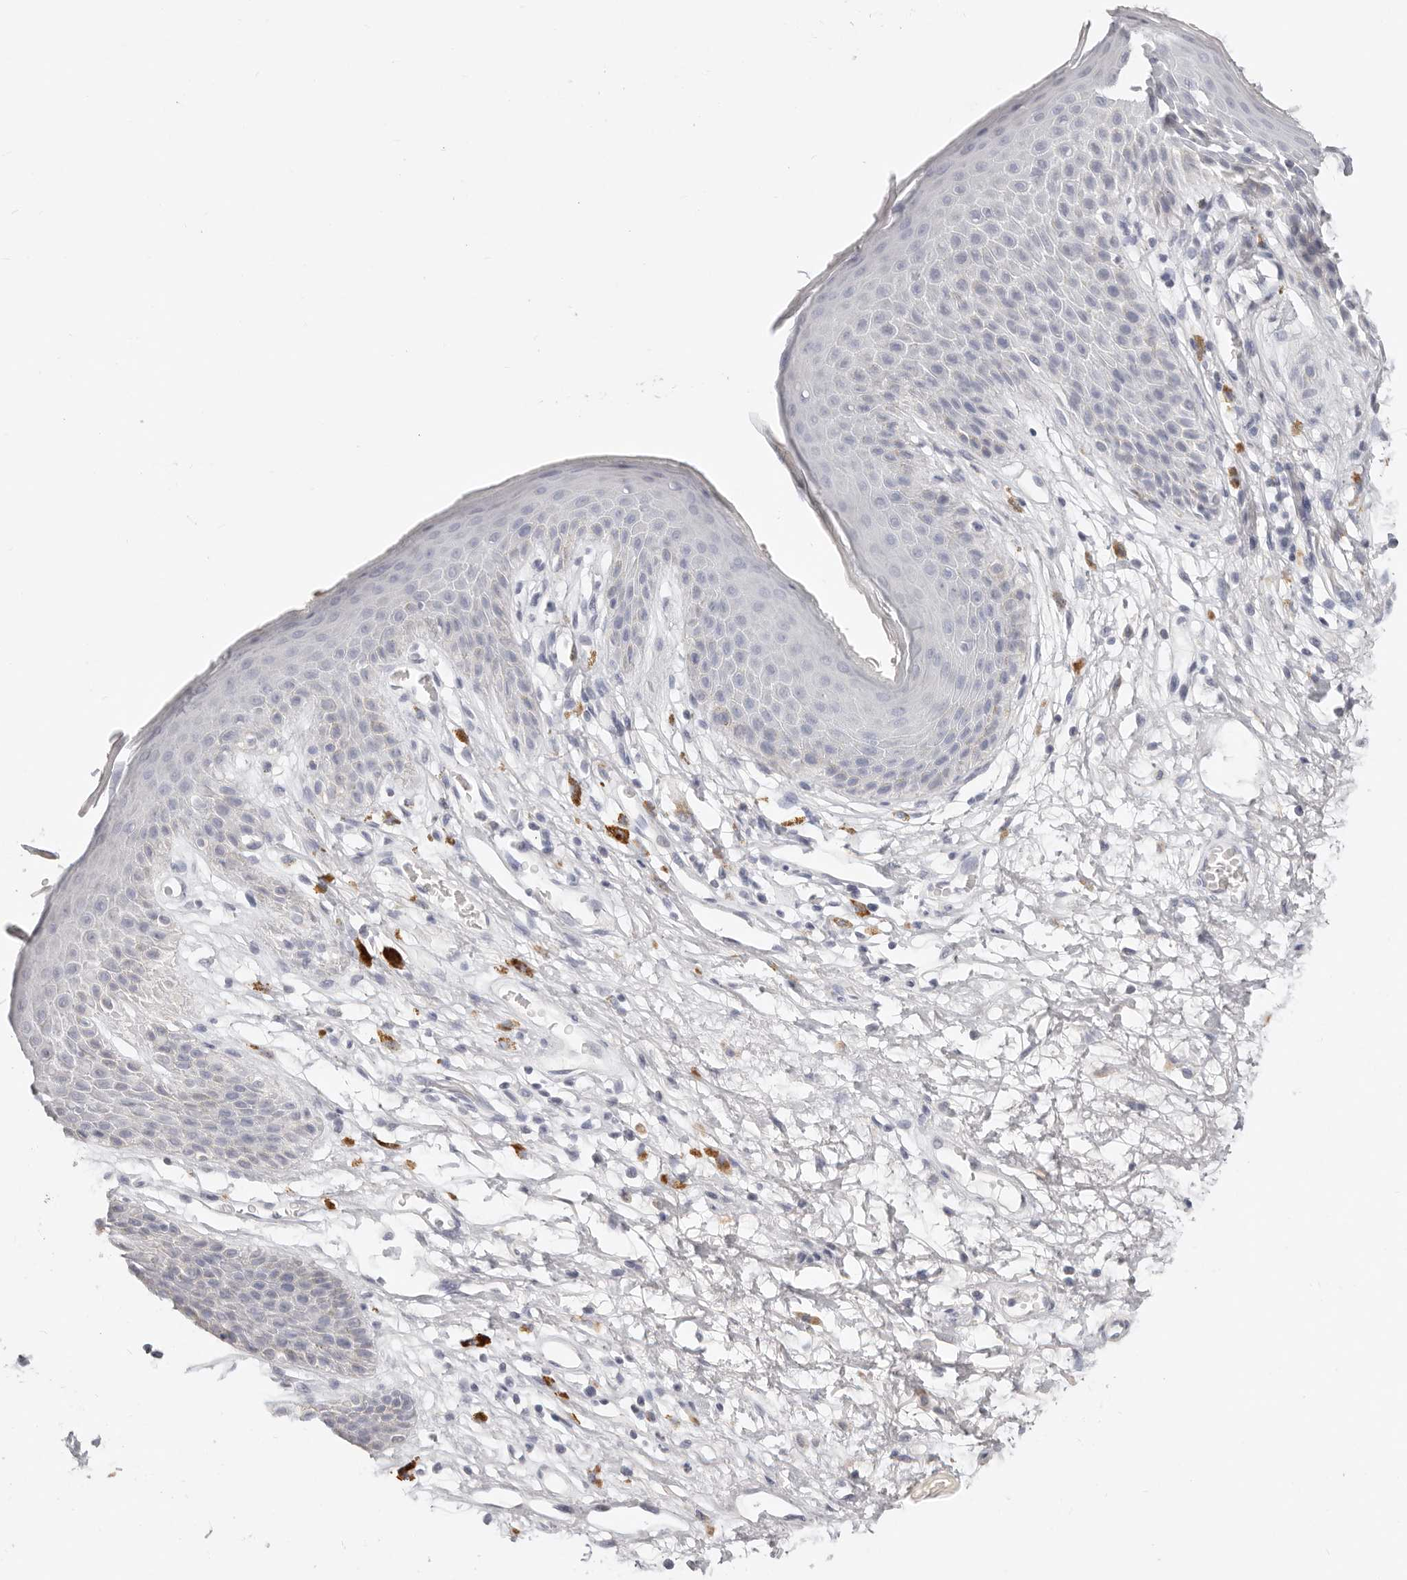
{"staining": {"intensity": "weak", "quantity": "<25%", "location": "cytoplasmic/membranous"}, "tissue": "skin", "cell_type": "Epidermal cells", "image_type": "normal", "snomed": [{"axis": "morphology", "description": "Normal tissue, NOS"}, {"axis": "topography", "description": "Anal"}], "caption": "This histopathology image is of benign skin stained with immunohistochemistry to label a protein in brown with the nuclei are counter-stained blue. There is no staining in epidermal cells.", "gene": "TMEM63B", "patient": {"sex": "male", "age": 74}}